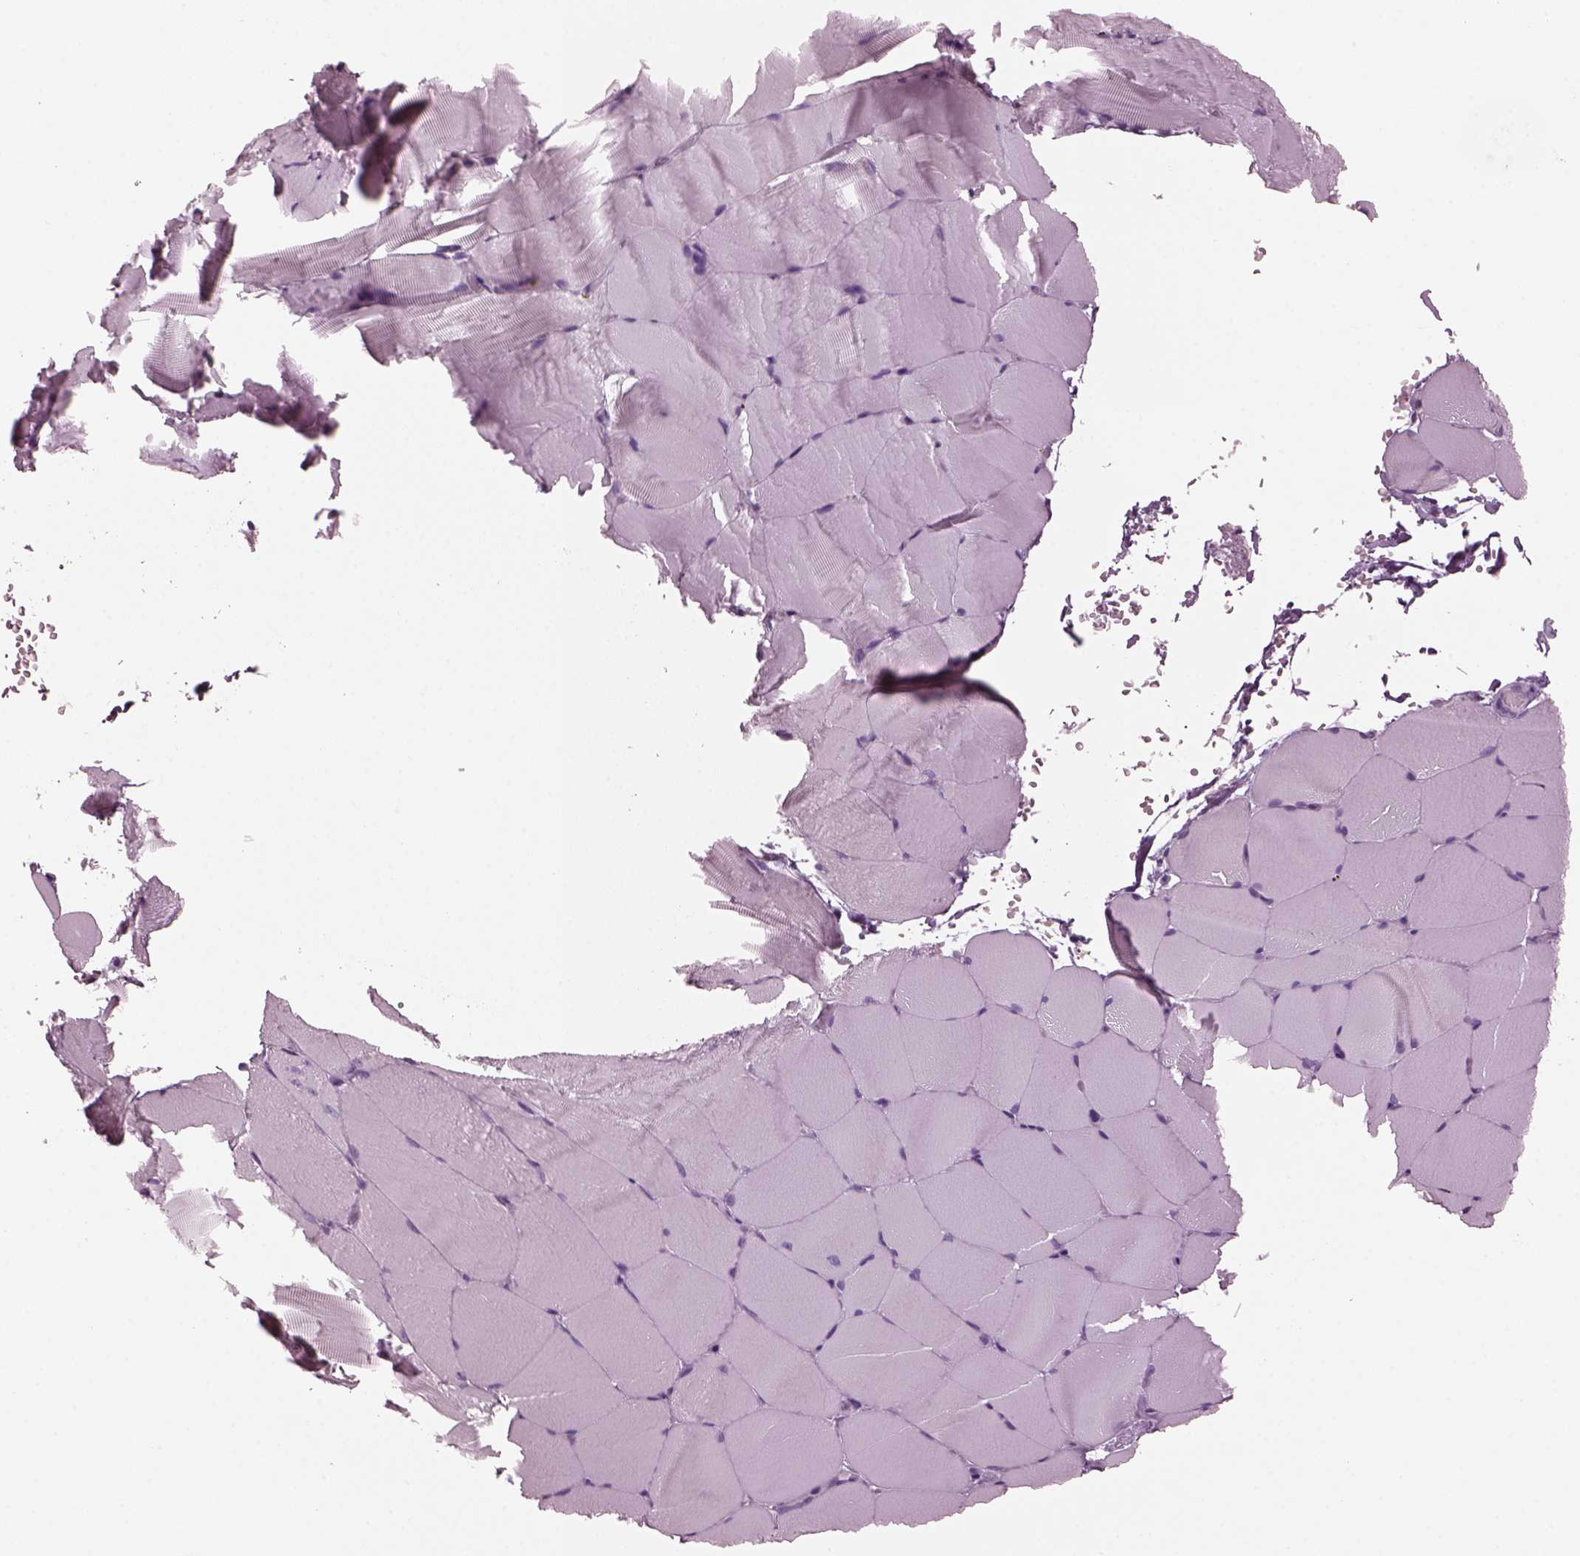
{"staining": {"intensity": "negative", "quantity": "none", "location": "none"}, "tissue": "skeletal muscle", "cell_type": "Myocytes", "image_type": "normal", "snomed": [{"axis": "morphology", "description": "Normal tissue, NOS"}, {"axis": "topography", "description": "Skeletal muscle"}], "caption": "A high-resolution histopathology image shows immunohistochemistry staining of benign skeletal muscle, which reveals no significant positivity in myocytes. Brightfield microscopy of immunohistochemistry stained with DAB (3,3'-diaminobenzidine) (brown) and hematoxylin (blue), captured at high magnification.", "gene": "SHTN1", "patient": {"sex": "female", "age": 37}}